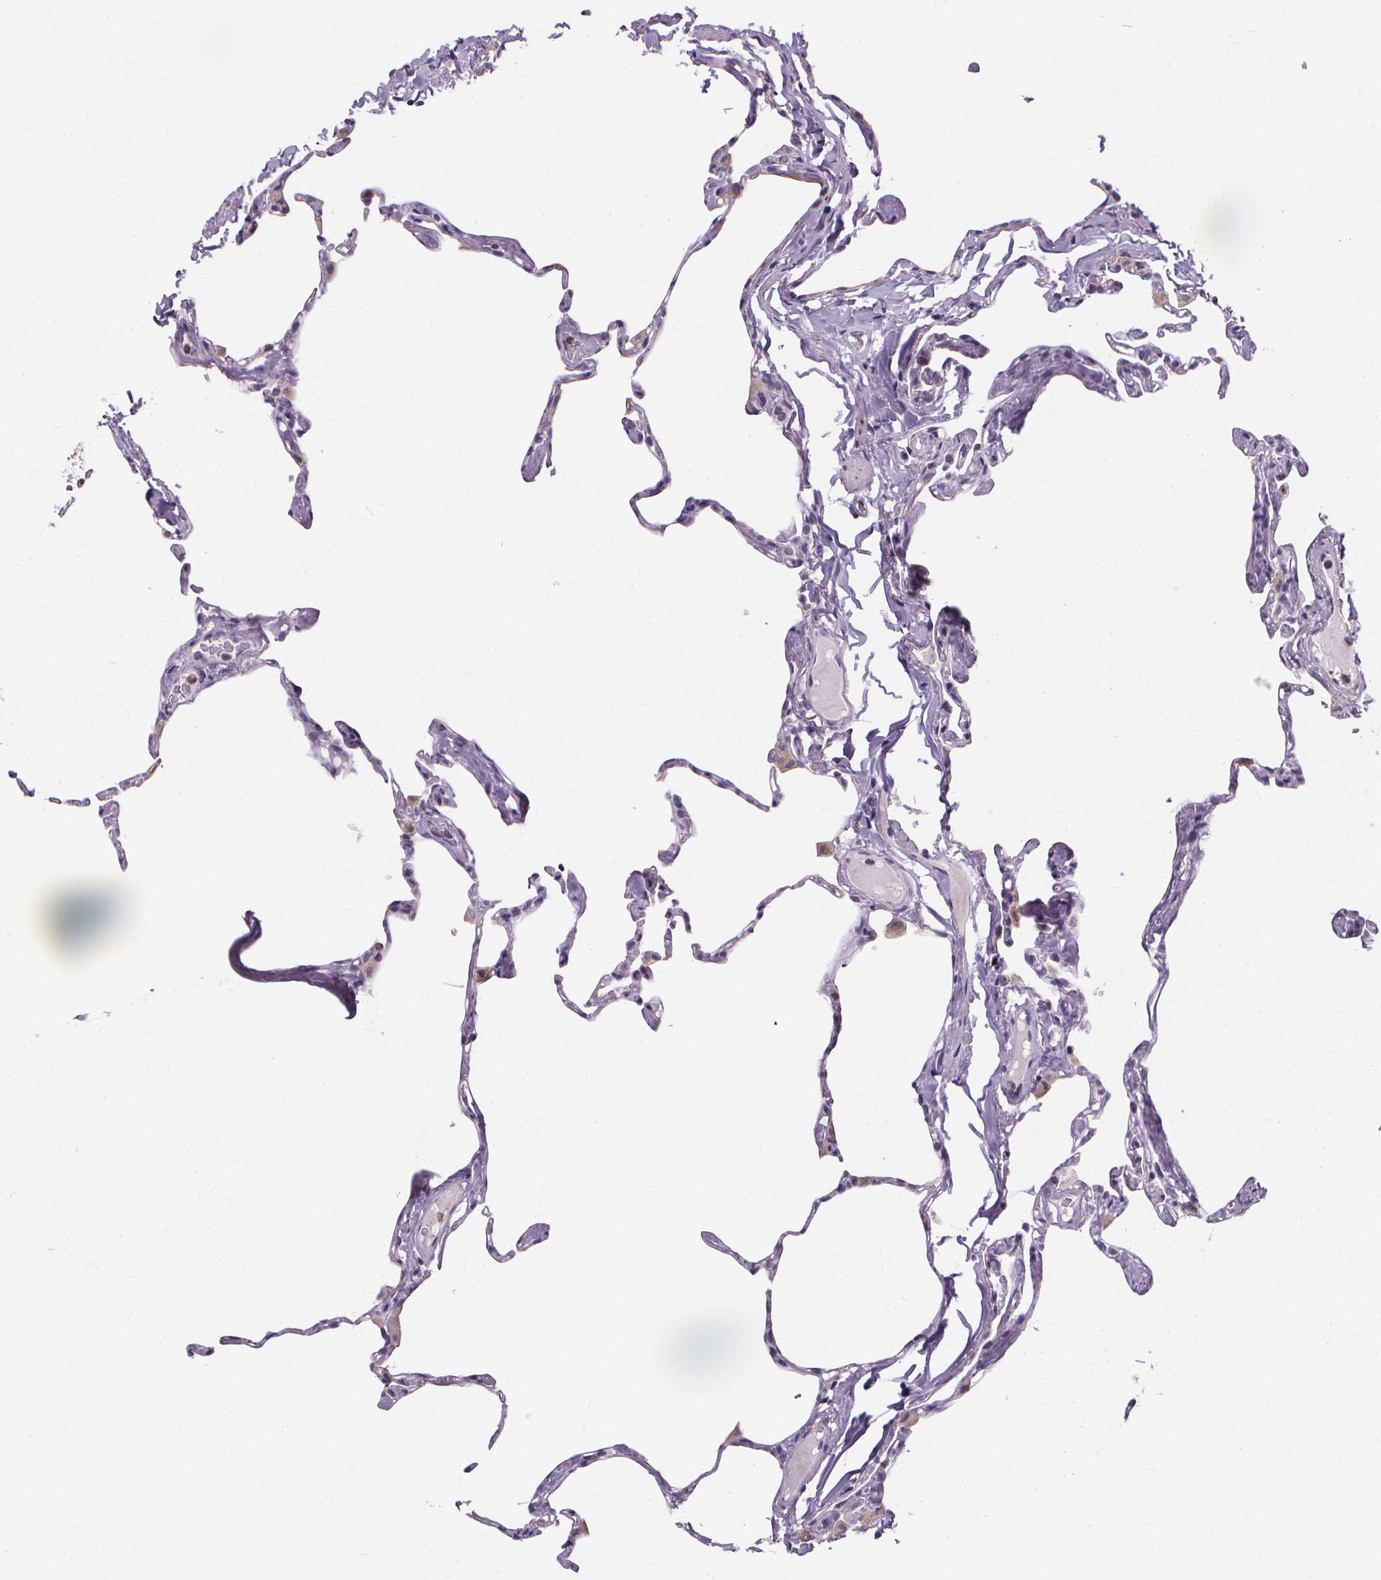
{"staining": {"intensity": "negative", "quantity": "none", "location": "none"}, "tissue": "lung", "cell_type": "Alveolar cells", "image_type": "normal", "snomed": [{"axis": "morphology", "description": "Normal tissue, NOS"}, {"axis": "topography", "description": "Lung"}], "caption": "IHC photomicrograph of benign human lung stained for a protein (brown), which exhibits no positivity in alveolar cells. (Brightfield microscopy of DAB immunohistochemistry at high magnification).", "gene": "ATP6V1D", "patient": {"sex": "male", "age": 65}}